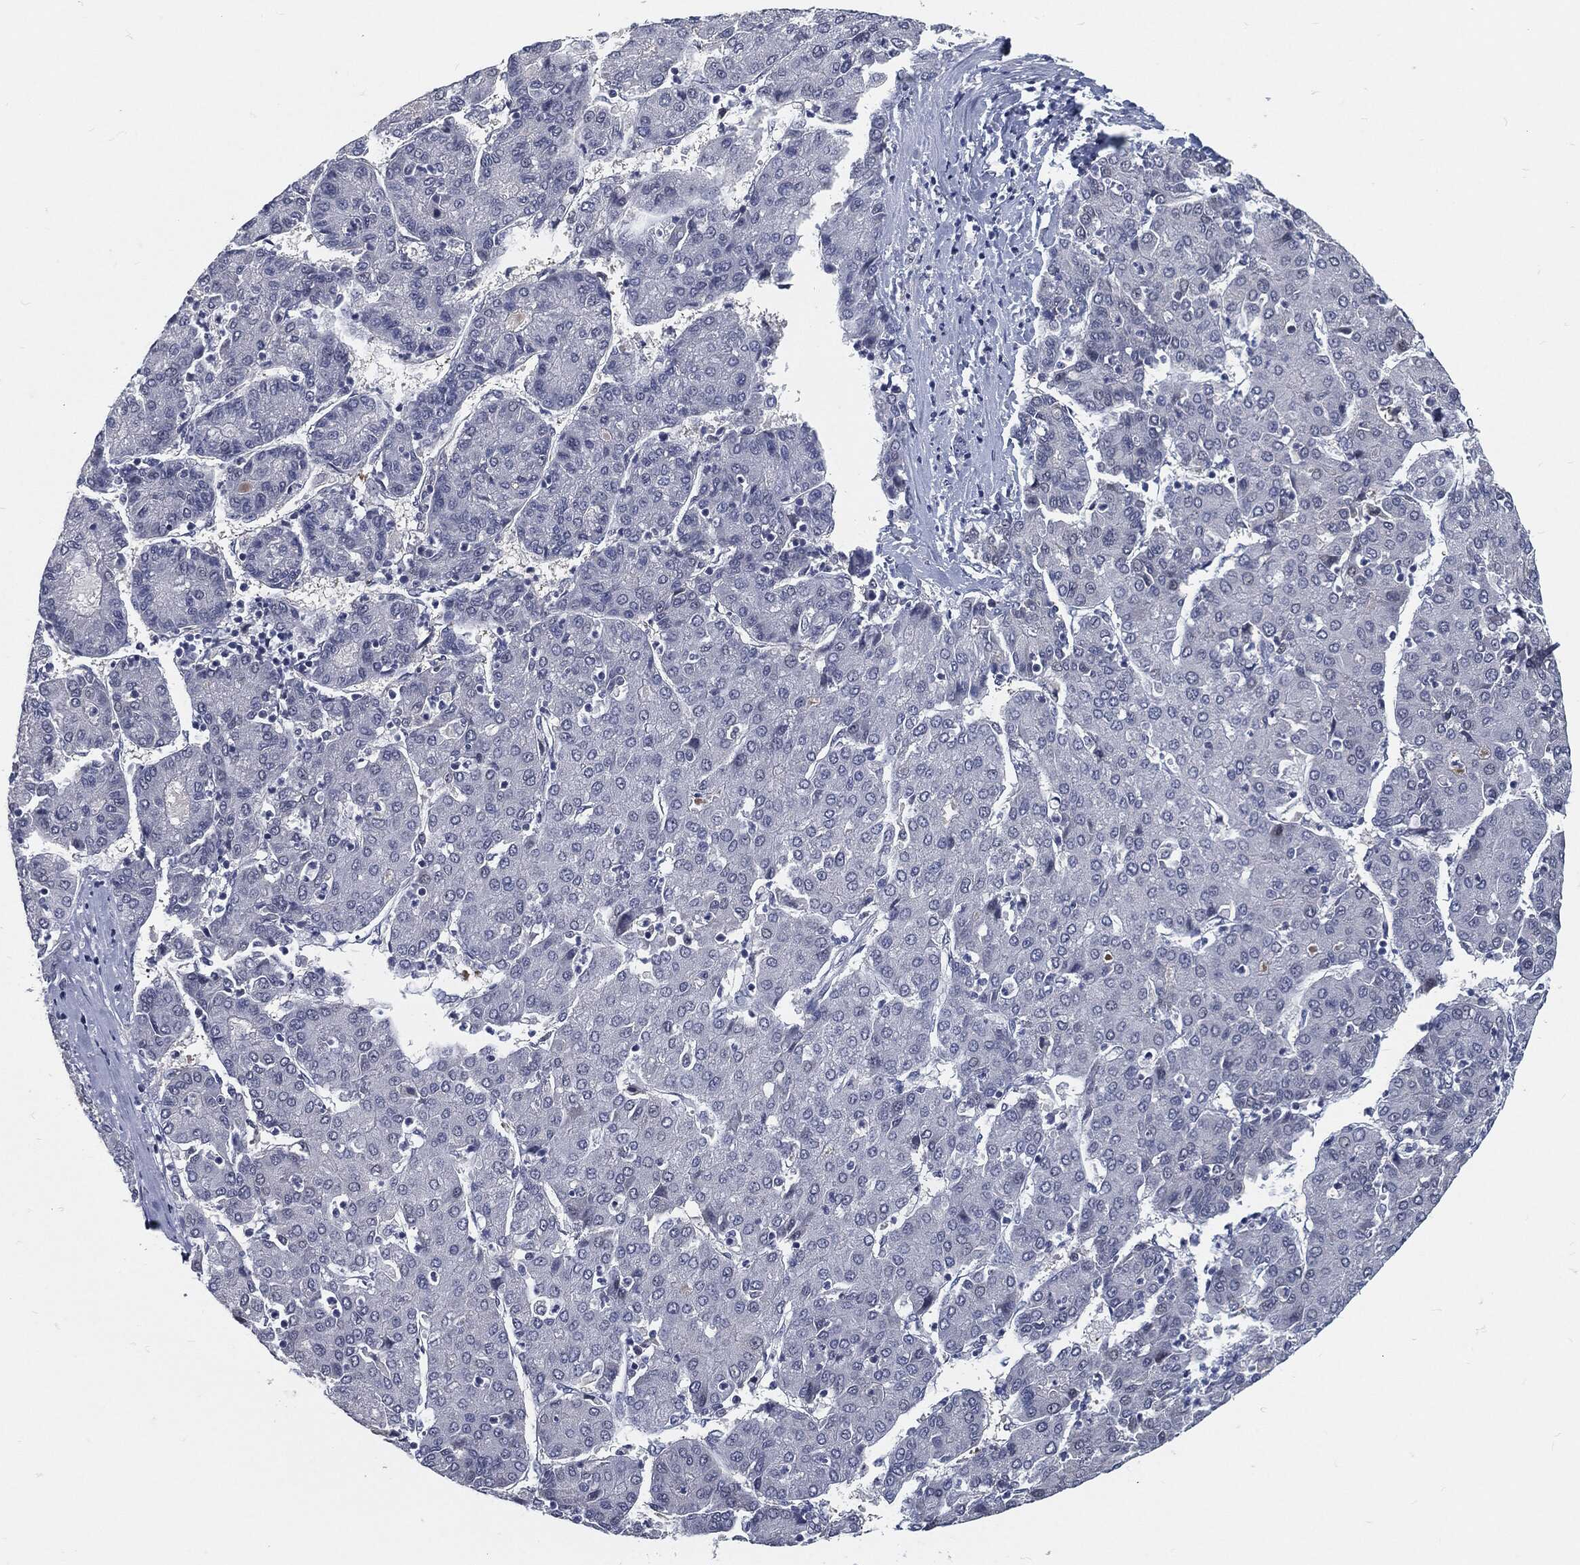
{"staining": {"intensity": "negative", "quantity": "none", "location": "none"}, "tissue": "liver cancer", "cell_type": "Tumor cells", "image_type": "cancer", "snomed": [{"axis": "morphology", "description": "Carcinoma, Hepatocellular, NOS"}, {"axis": "topography", "description": "Liver"}], "caption": "Immunohistochemical staining of human liver cancer (hepatocellular carcinoma) exhibits no significant expression in tumor cells.", "gene": "PROM1", "patient": {"sex": "male", "age": 65}}